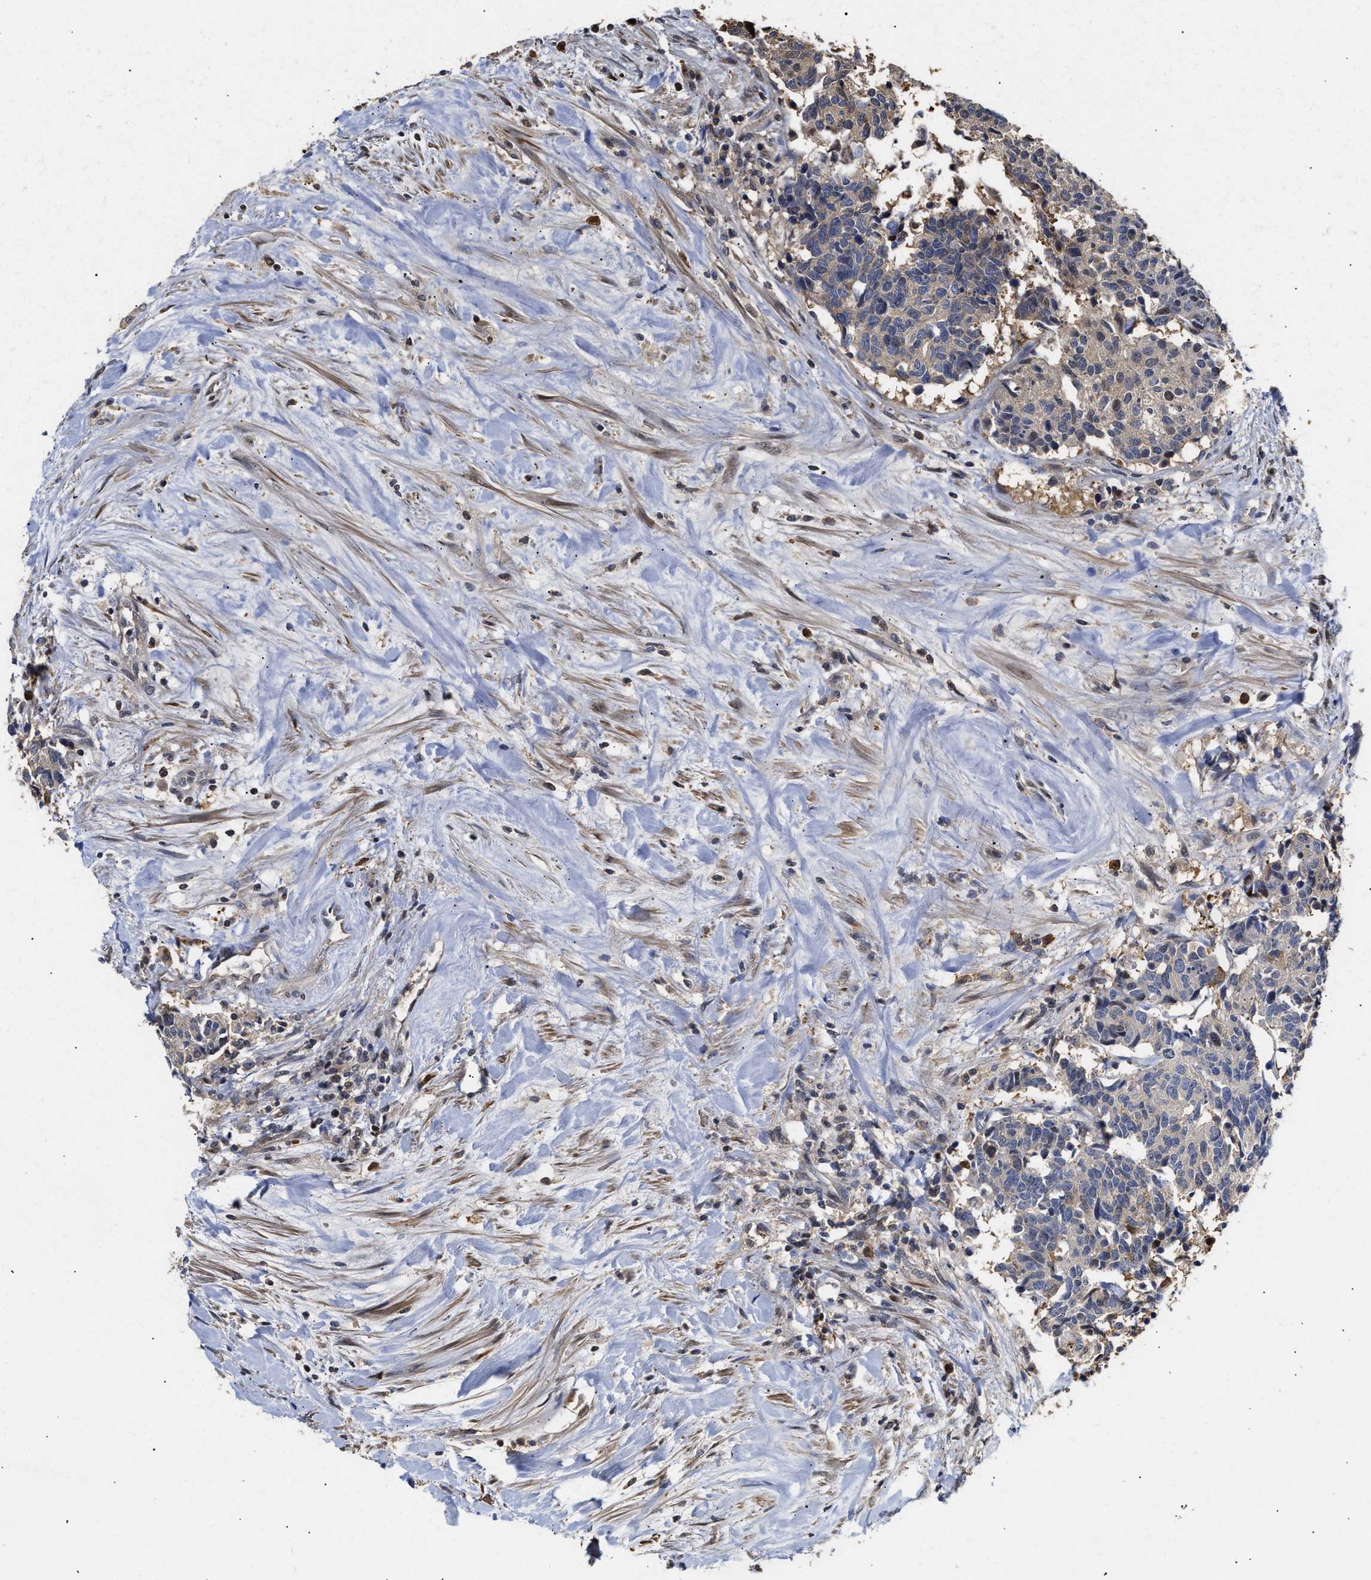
{"staining": {"intensity": "weak", "quantity": "25%-75%", "location": "cytoplasmic/membranous"}, "tissue": "carcinoid", "cell_type": "Tumor cells", "image_type": "cancer", "snomed": [{"axis": "morphology", "description": "Carcinoma, NOS"}, {"axis": "morphology", "description": "Carcinoid, malignant, NOS"}, {"axis": "topography", "description": "Urinary bladder"}], "caption": "Immunohistochemical staining of carcinoma exhibits low levels of weak cytoplasmic/membranous protein positivity in approximately 25%-75% of tumor cells.", "gene": "KLHDC1", "patient": {"sex": "male", "age": 57}}